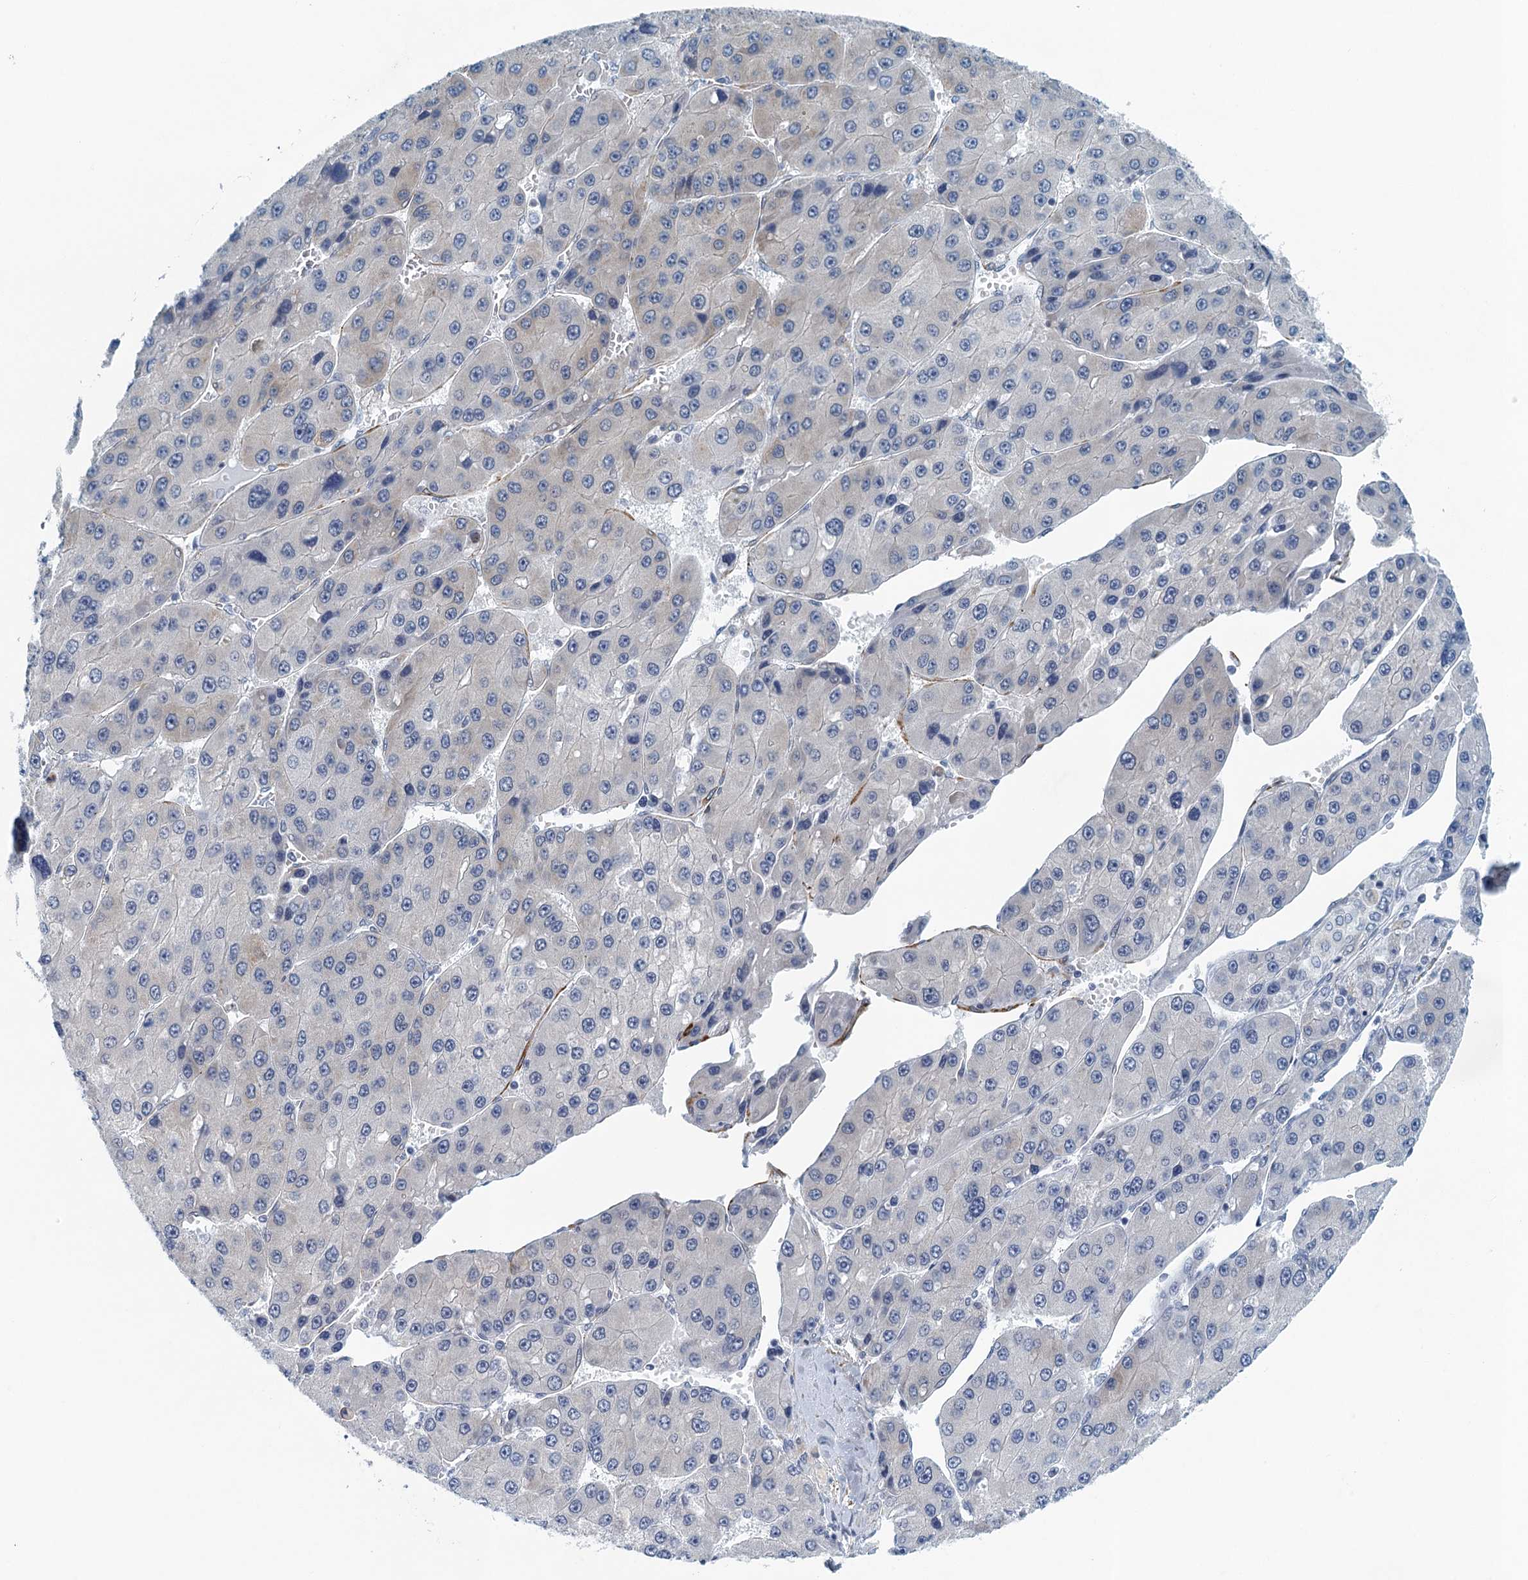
{"staining": {"intensity": "negative", "quantity": "none", "location": "none"}, "tissue": "liver cancer", "cell_type": "Tumor cells", "image_type": "cancer", "snomed": [{"axis": "morphology", "description": "Carcinoma, Hepatocellular, NOS"}, {"axis": "topography", "description": "Liver"}], "caption": "High magnification brightfield microscopy of hepatocellular carcinoma (liver) stained with DAB (3,3'-diaminobenzidine) (brown) and counterstained with hematoxylin (blue): tumor cells show no significant expression.", "gene": "ALG2", "patient": {"sex": "female", "age": 73}}